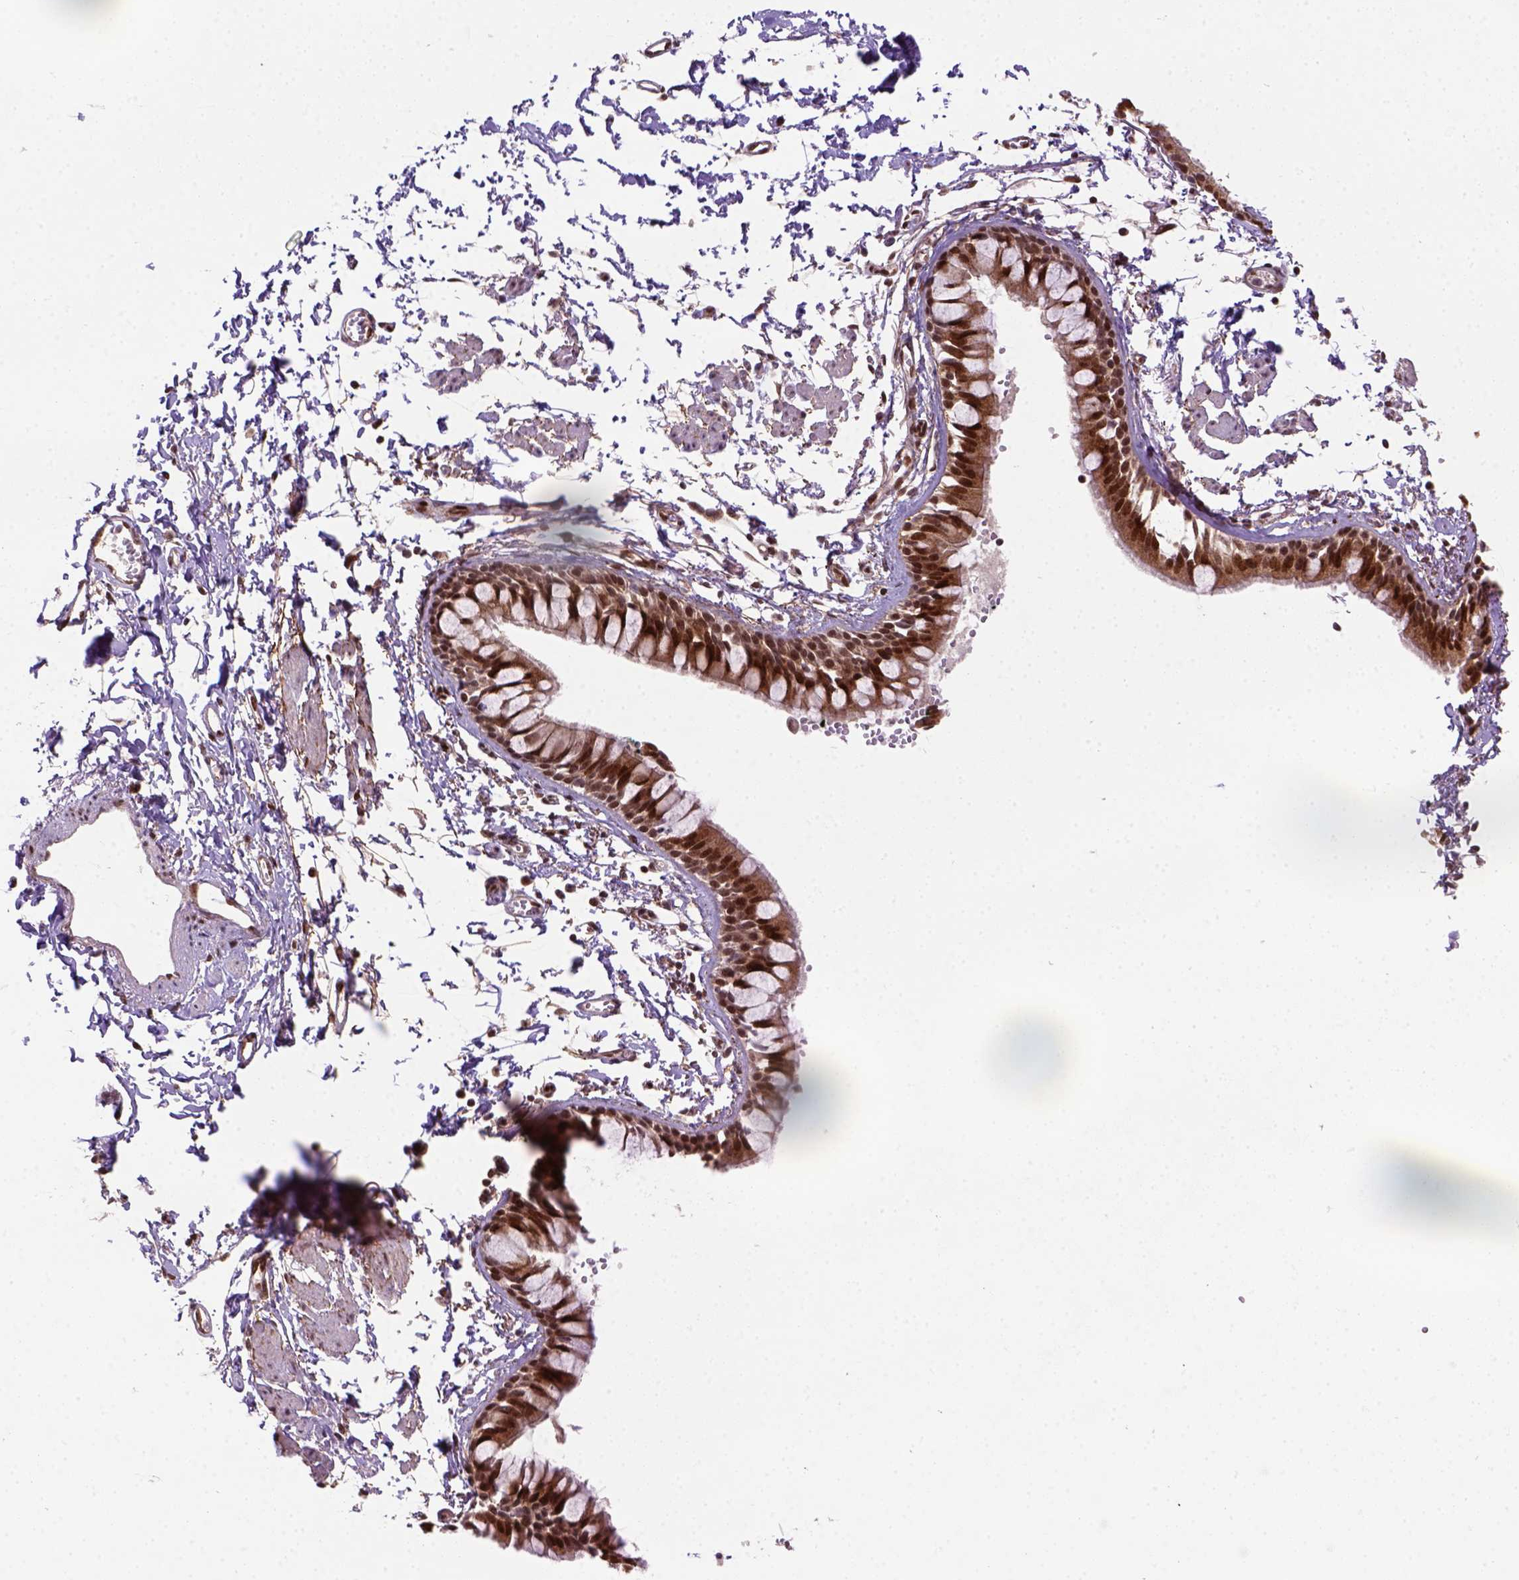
{"staining": {"intensity": "strong", "quantity": ">75%", "location": "nuclear"}, "tissue": "bronchus", "cell_type": "Respiratory epithelial cells", "image_type": "normal", "snomed": [{"axis": "morphology", "description": "Normal tissue, NOS"}, {"axis": "topography", "description": "Cartilage tissue"}, {"axis": "topography", "description": "Bronchus"}], "caption": "An image of bronchus stained for a protein demonstrates strong nuclear brown staining in respiratory epithelial cells. The staining was performed using DAB (3,3'-diaminobenzidine) to visualize the protein expression in brown, while the nuclei were stained in blue with hematoxylin (Magnification: 20x).", "gene": "MGMT", "patient": {"sex": "female", "age": 59}}